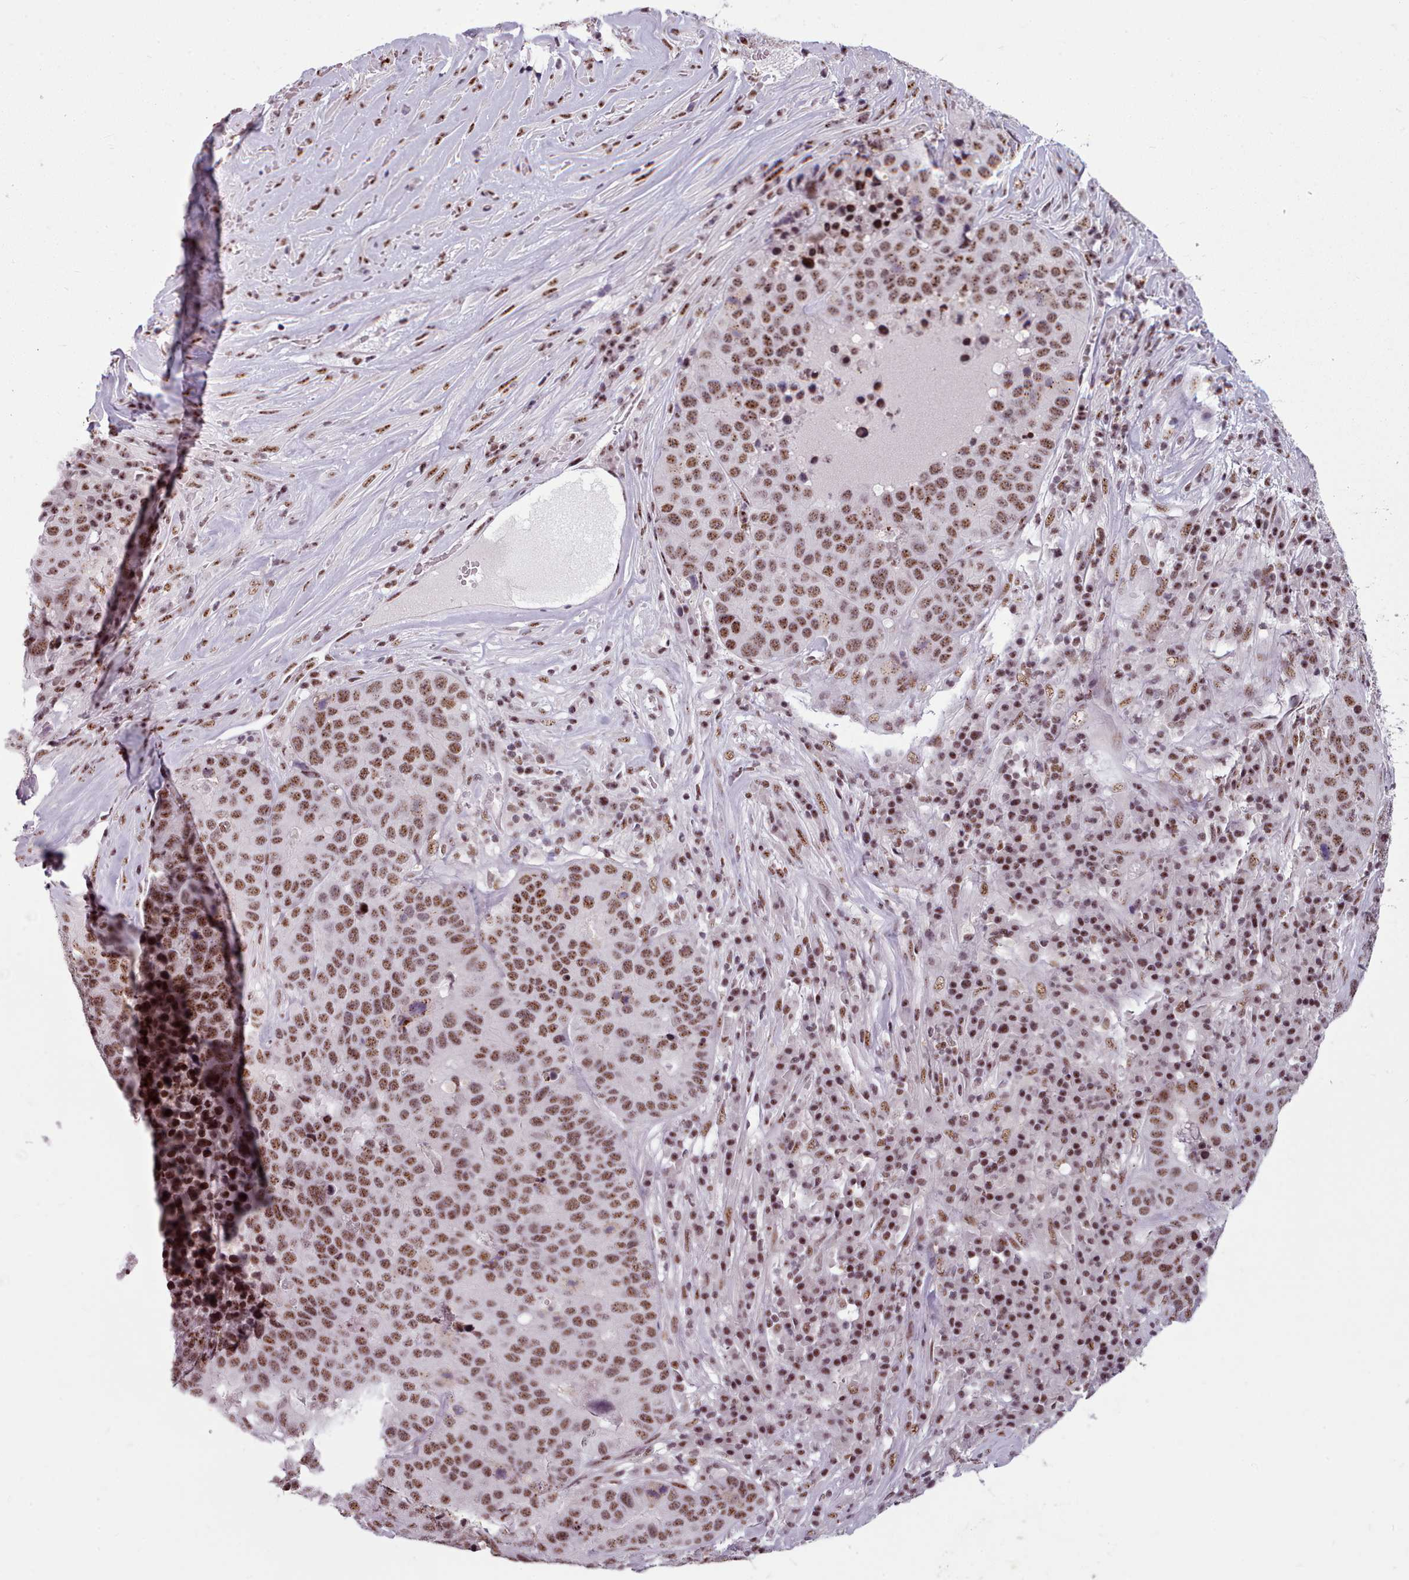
{"staining": {"intensity": "moderate", "quantity": ">75%", "location": "nuclear"}, "tissue": "stomach cancer", "cell_type": "Tumor cells", "image_type": "cancer", "snomed": [{"axis": "morphology", "description": "Adenocarcinoma, NOS"}, {"axis": "topography", "description": "Stomach"}], "caption": "DAB immunohistochemical staining of human stomach cancer reveals moderate nuclear protein staining in about >75% of tumor cells.", "gene": "SRRM1", "patient": {"sex": "male", "age": 71}}